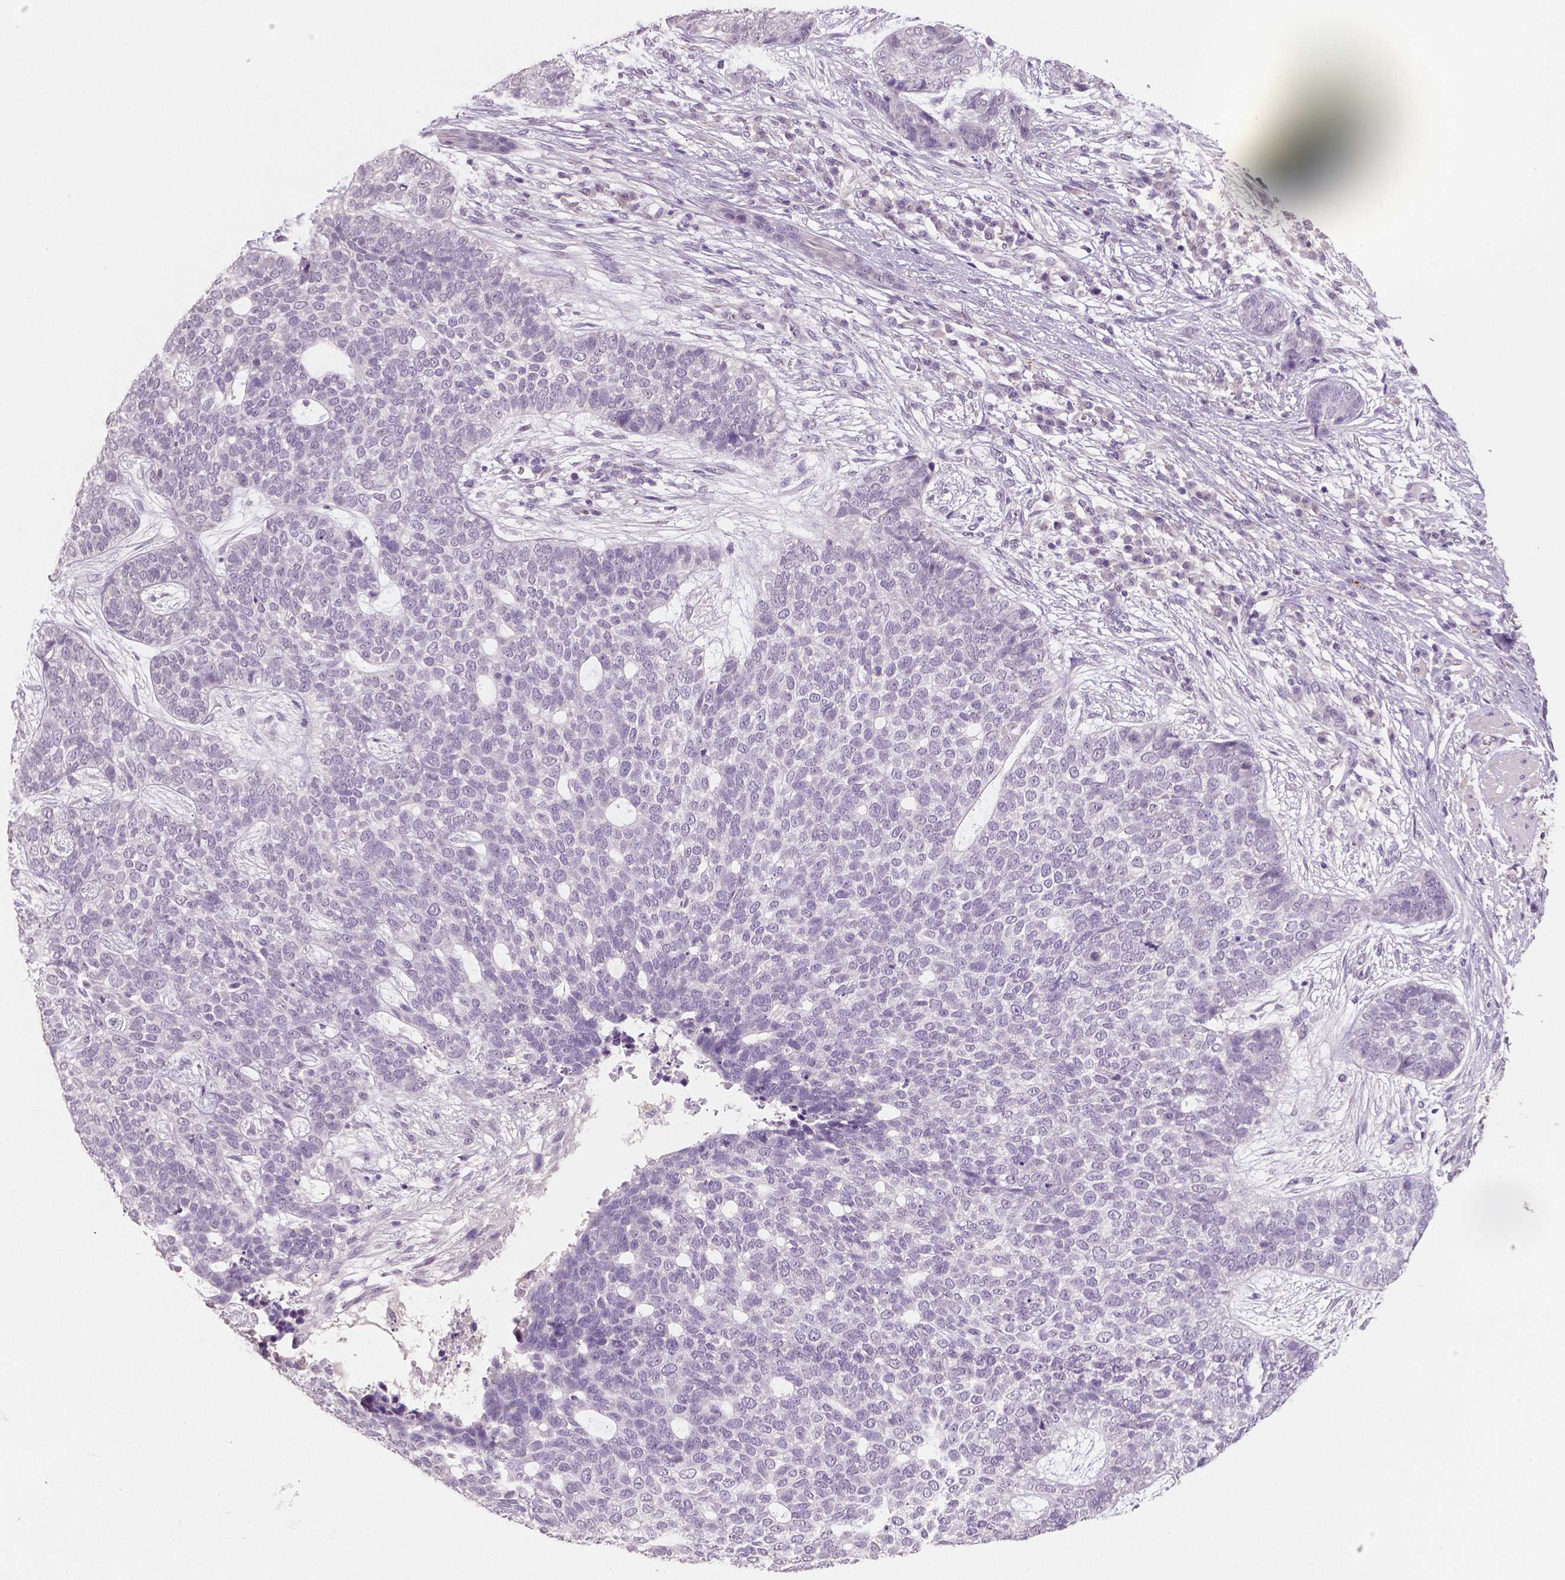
{"staining": {"intensity": "negative", "quantity": "none", "location": "none"}, "tissue": "skin cancer", "cell_type": "Tumor cells", "image_type": "cancer", "snomed": [{"axis": "morphology", "description": "Basal cell carcinoma"}, {"axis": "topography", "description": "Skin"}], "caption": "Histopathology image shows no significant protein staining in tumor cells of basal cell carcinoma (skin). The staining was performed using DAB to visualize the protein expression in brown, while the nuclei were stained in blue with hematoxylin (Magnification: 20x).", "gene": "NECAB1", "patient": {"sex": "female", "age": 69}}